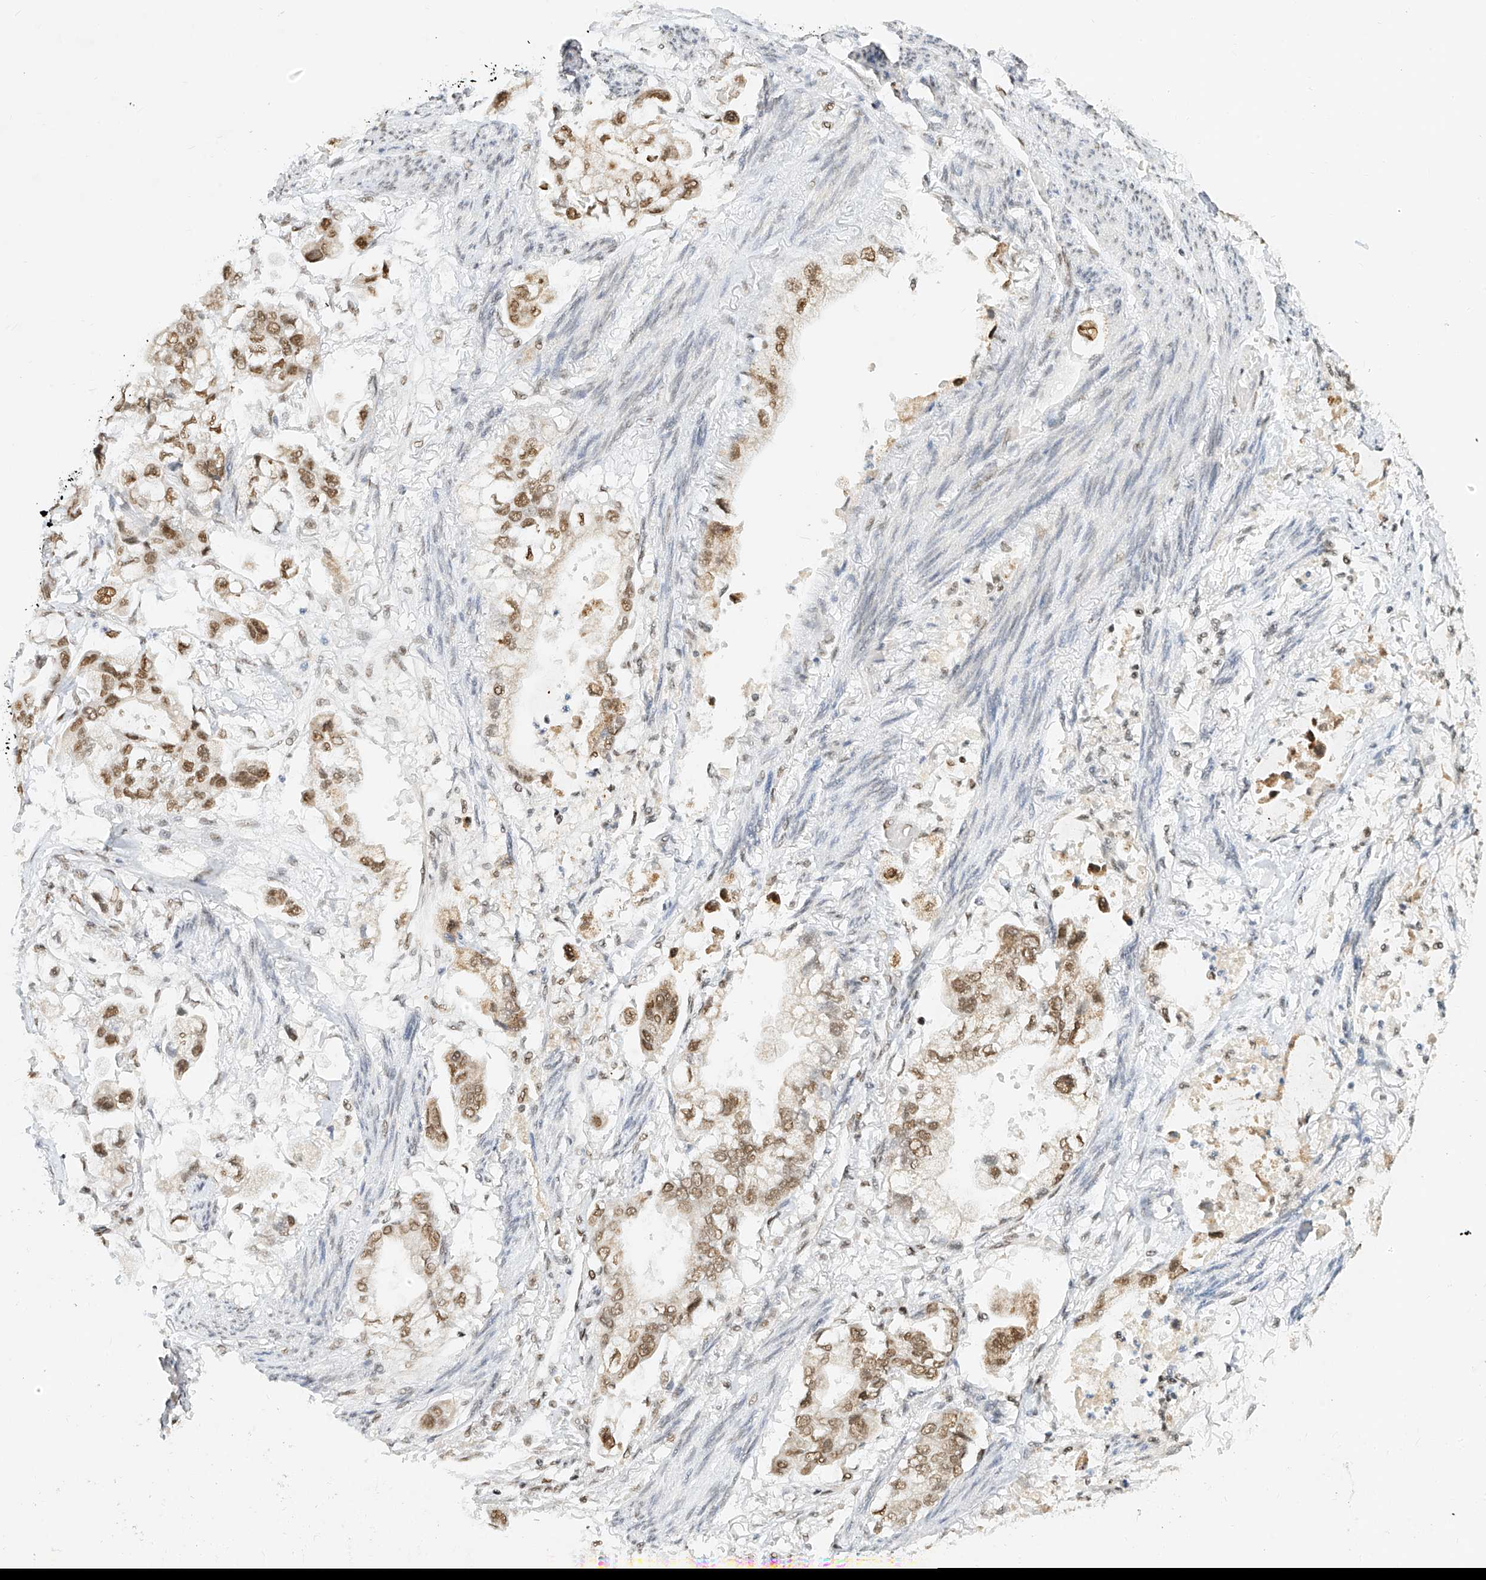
{"staining": {"intensity": "moderate", "quantity": ">75%", "location": "nuclear"}, "tissue": "stomach cancer", "cell_type": "Tumor cells", "image_type": "cancer", "snomed": [{"axis": "morphology", "description": "Adenocarcinoma, NOS"}, {"axis": "topography", "description": "Stomach"}], "caption": "Immunohistochemistry histopathology image of neoplastic tissue: adenocarcinoma (stomach) stained using immunohistochemistry (IHC) exhibits medium levels of moderate protein expression localized specifically in the nuclear of tumor cells, appearing as a nuclear brown color.", "gene": "NHSL1", "patient": {"sex": "male", "age": 62}}